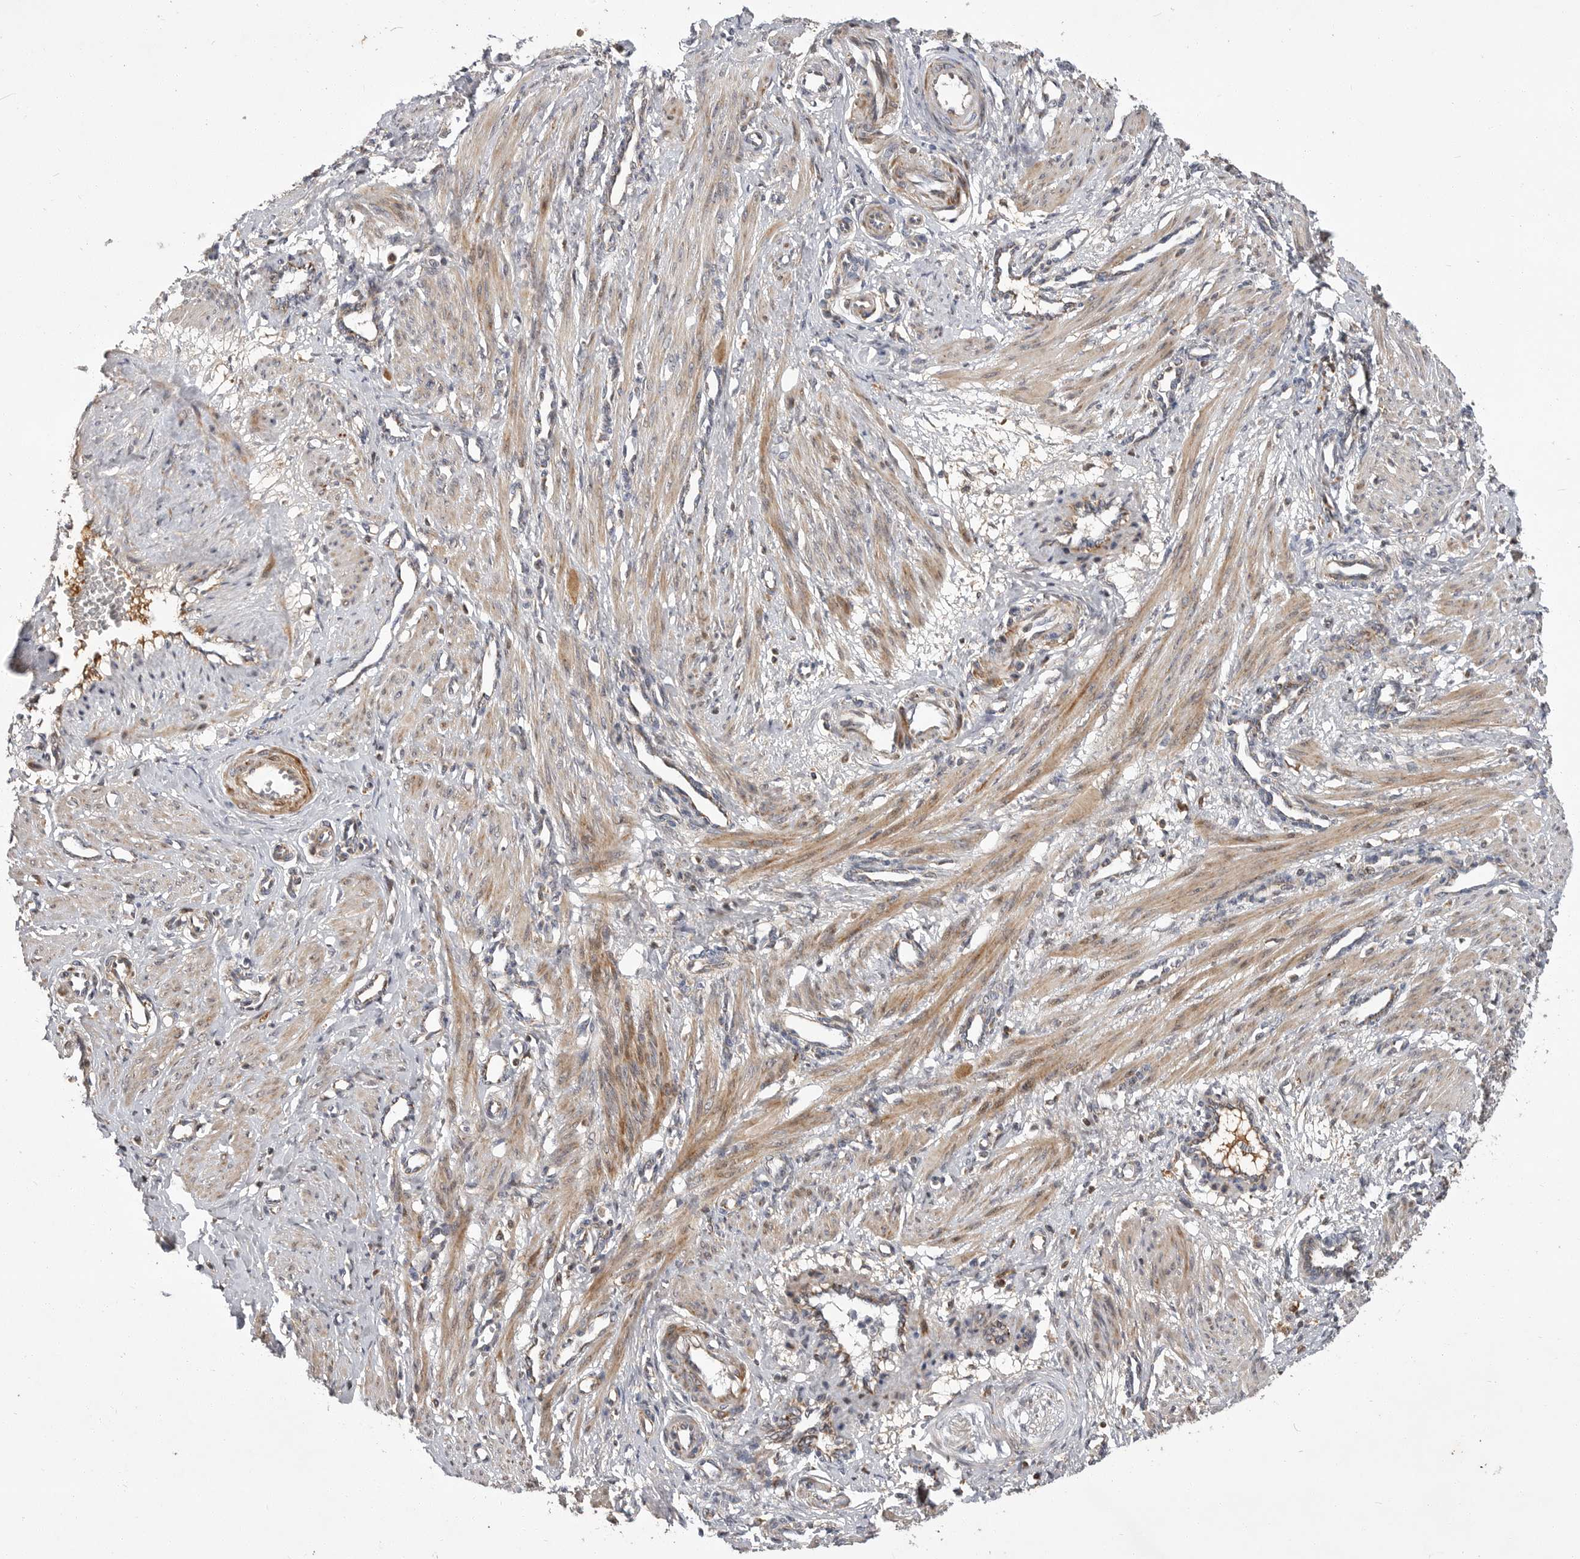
{"staining": {"intensity": "moderate", "quantity": ">75%", "location": "cytoplasmic/membranous"}, "tissue": "smooth muscle", "cell_type": "Smooth muscle cells", "image_type": "normal", "snomed": [{"axis": "morphology", "description": "Normal tissue, NOS"}, {"axis": "topography", "description": "Endometrium"}], "caption": "Immunohistochemistry (IHC) of benign human smooth muscle reveals medium levels of moderate cytoplasmic/membranous positivity in about >75% of smooth muscle cells. Immunohistochemistry stains the protein in brown and the nuclei are stained blue.", "gene": "KYAT3", "patient": {"sex": "female", "age": 33}}